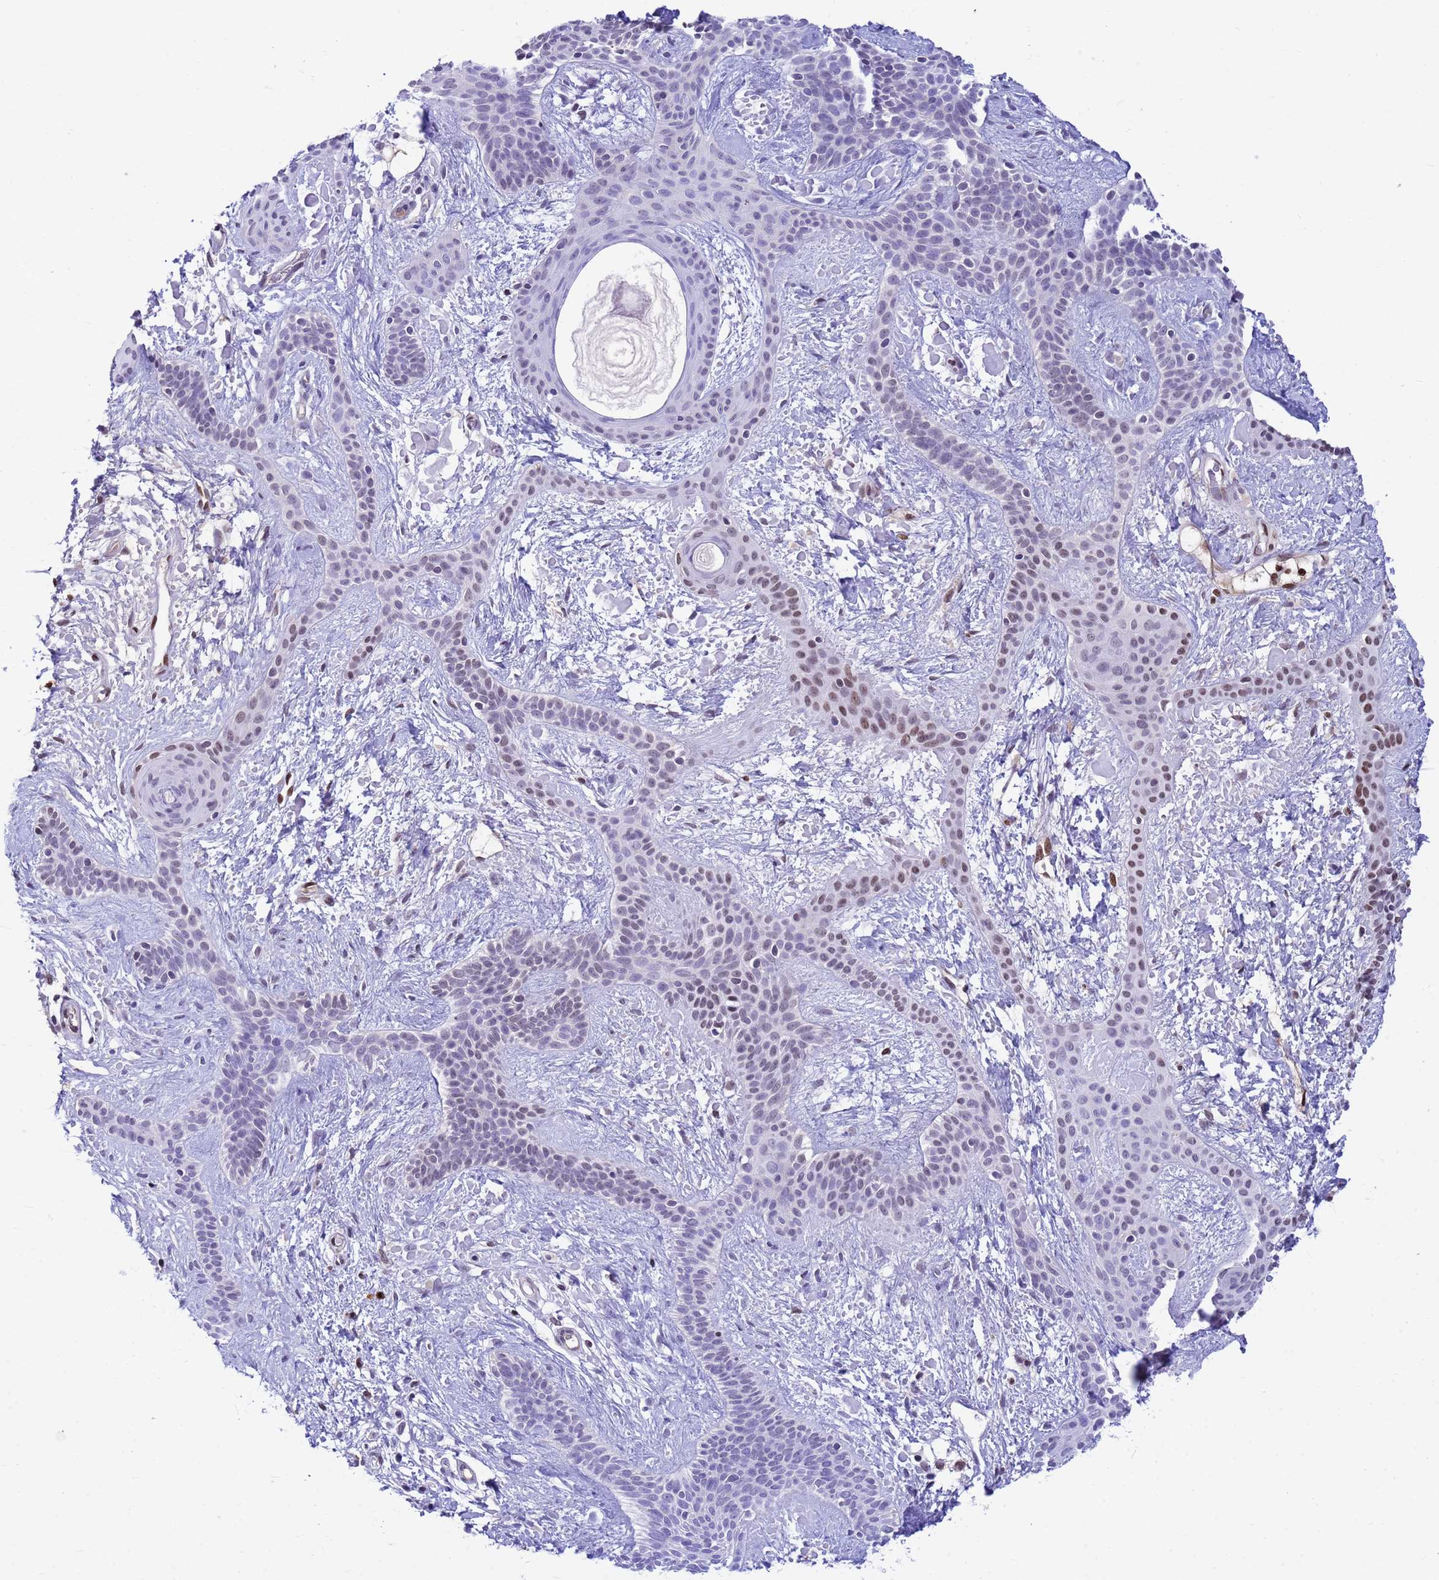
{"staining": {"intensity": "weak", "quantity": "<25%", "location": "nuclear"}, "tissue": "skin cancer", "cell_type": "Tumor cells", "image_type": "cancer", "snomed": [{"axis": "morphology", "description": "Basal cell carcinoma"}, {"axis": "topography", "description": "Skin"}], "caption": "This image is of basal cell carcinoma (skin) stained with immunohistochemistry to label a protein in brown with the nuclei are counter-stained blue. There is no staining in tumor cells. (Immunohistochemistry, brightfield microscopy, high magnification).", "gene": "ORM1", "patient": {"sex": "male", "age": 78}}